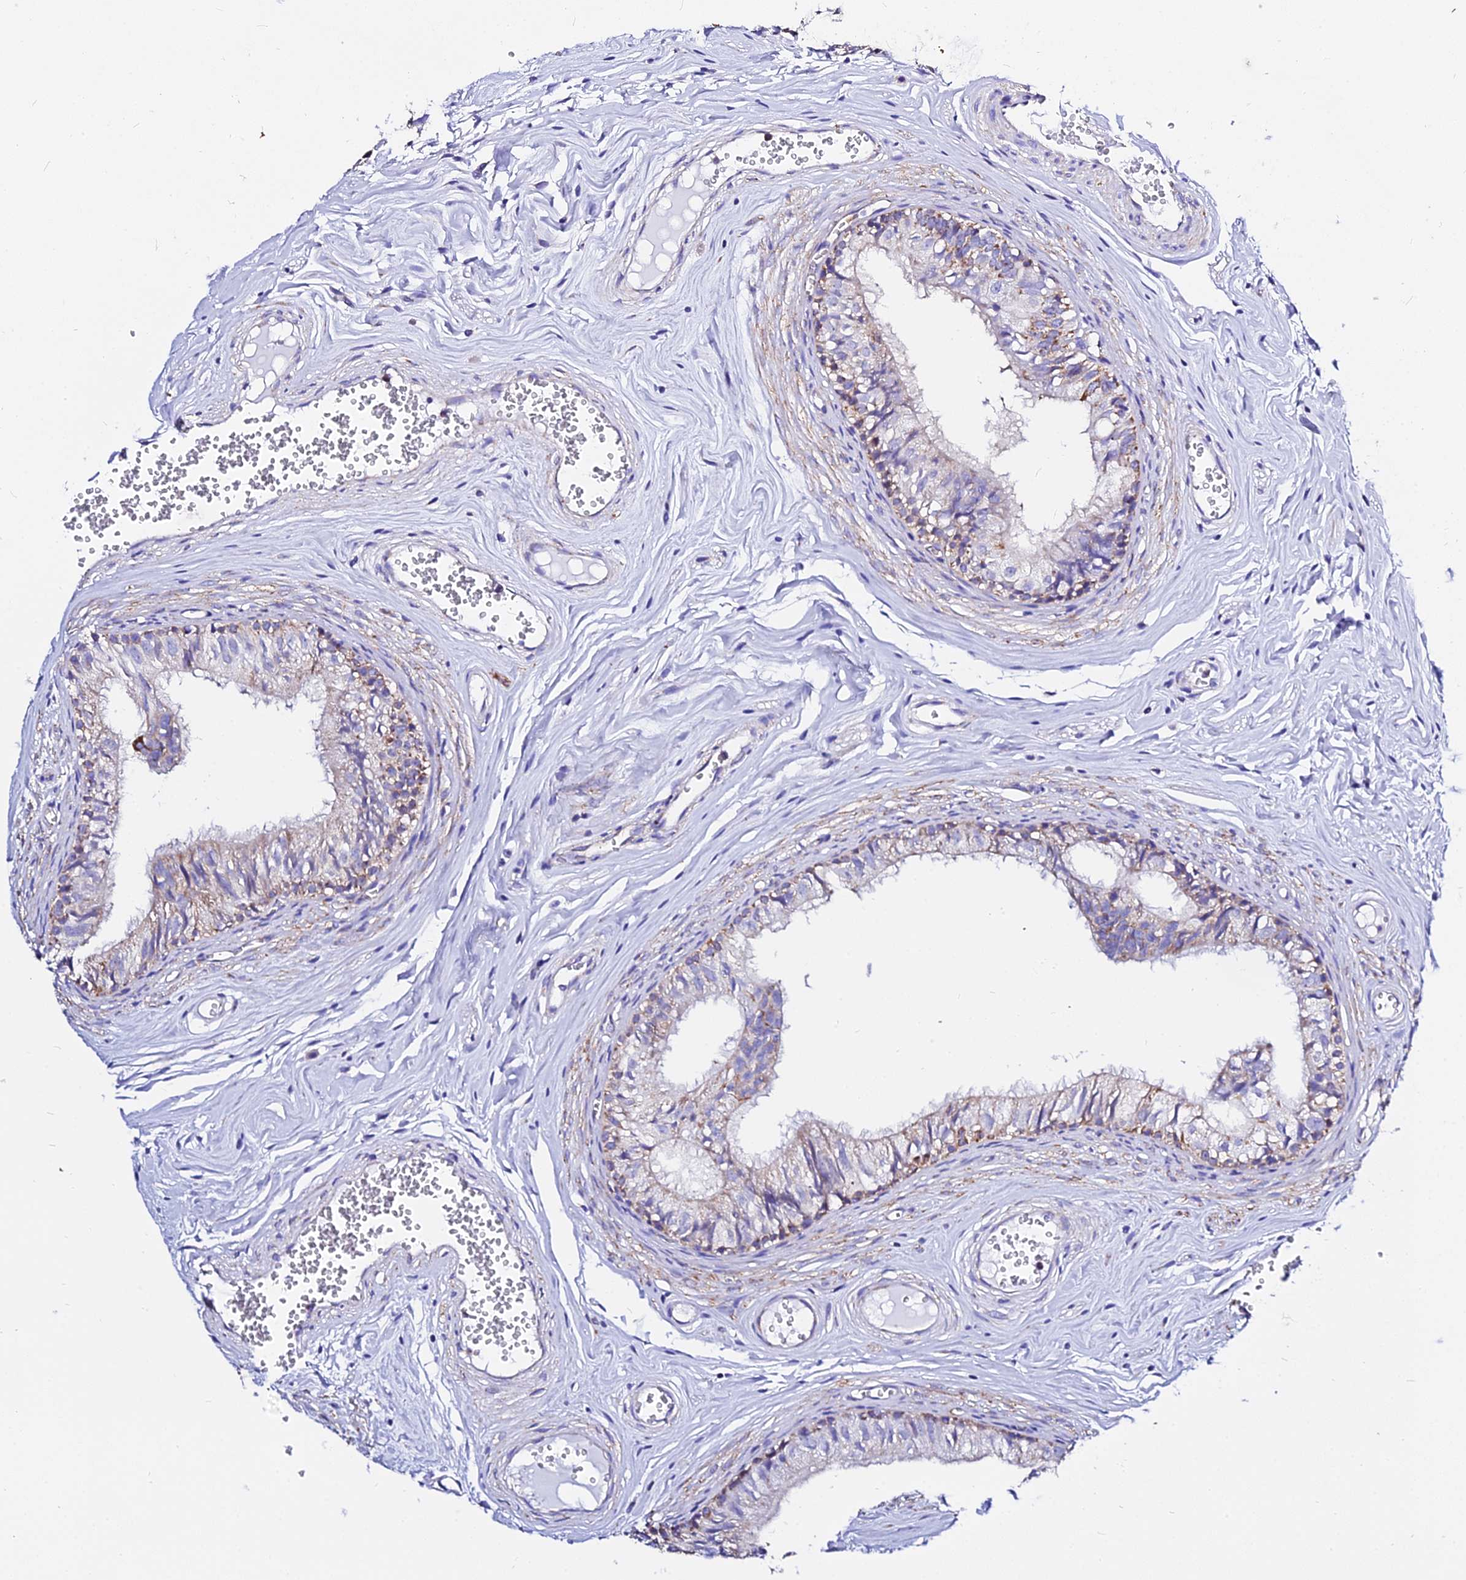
{"staining": {"intensity": "moderate", "quantity": "25%-75%", "location": "cytoplasmic/membranous"}, "tissue": "epididymis", "cell_type": "Glandular cells", "image_type": "normal", "snomed": [{"axis": "morphology", "description": "Normal tissue, NOS"}, {"axis": "topography", "description": "Epididymis"}], "caption": "Immunohistochemistry image of benign epididymis: human epididymis stained using immunohistochemistry displays medium levels of moderate protein expression localized specifically in the cytoplasmic/membranous of glandular cells, appearing as a cytoplasmic/membranous brown color.", "gene": "ZNF573", "patient": {"sex": "male", "age": 36}}